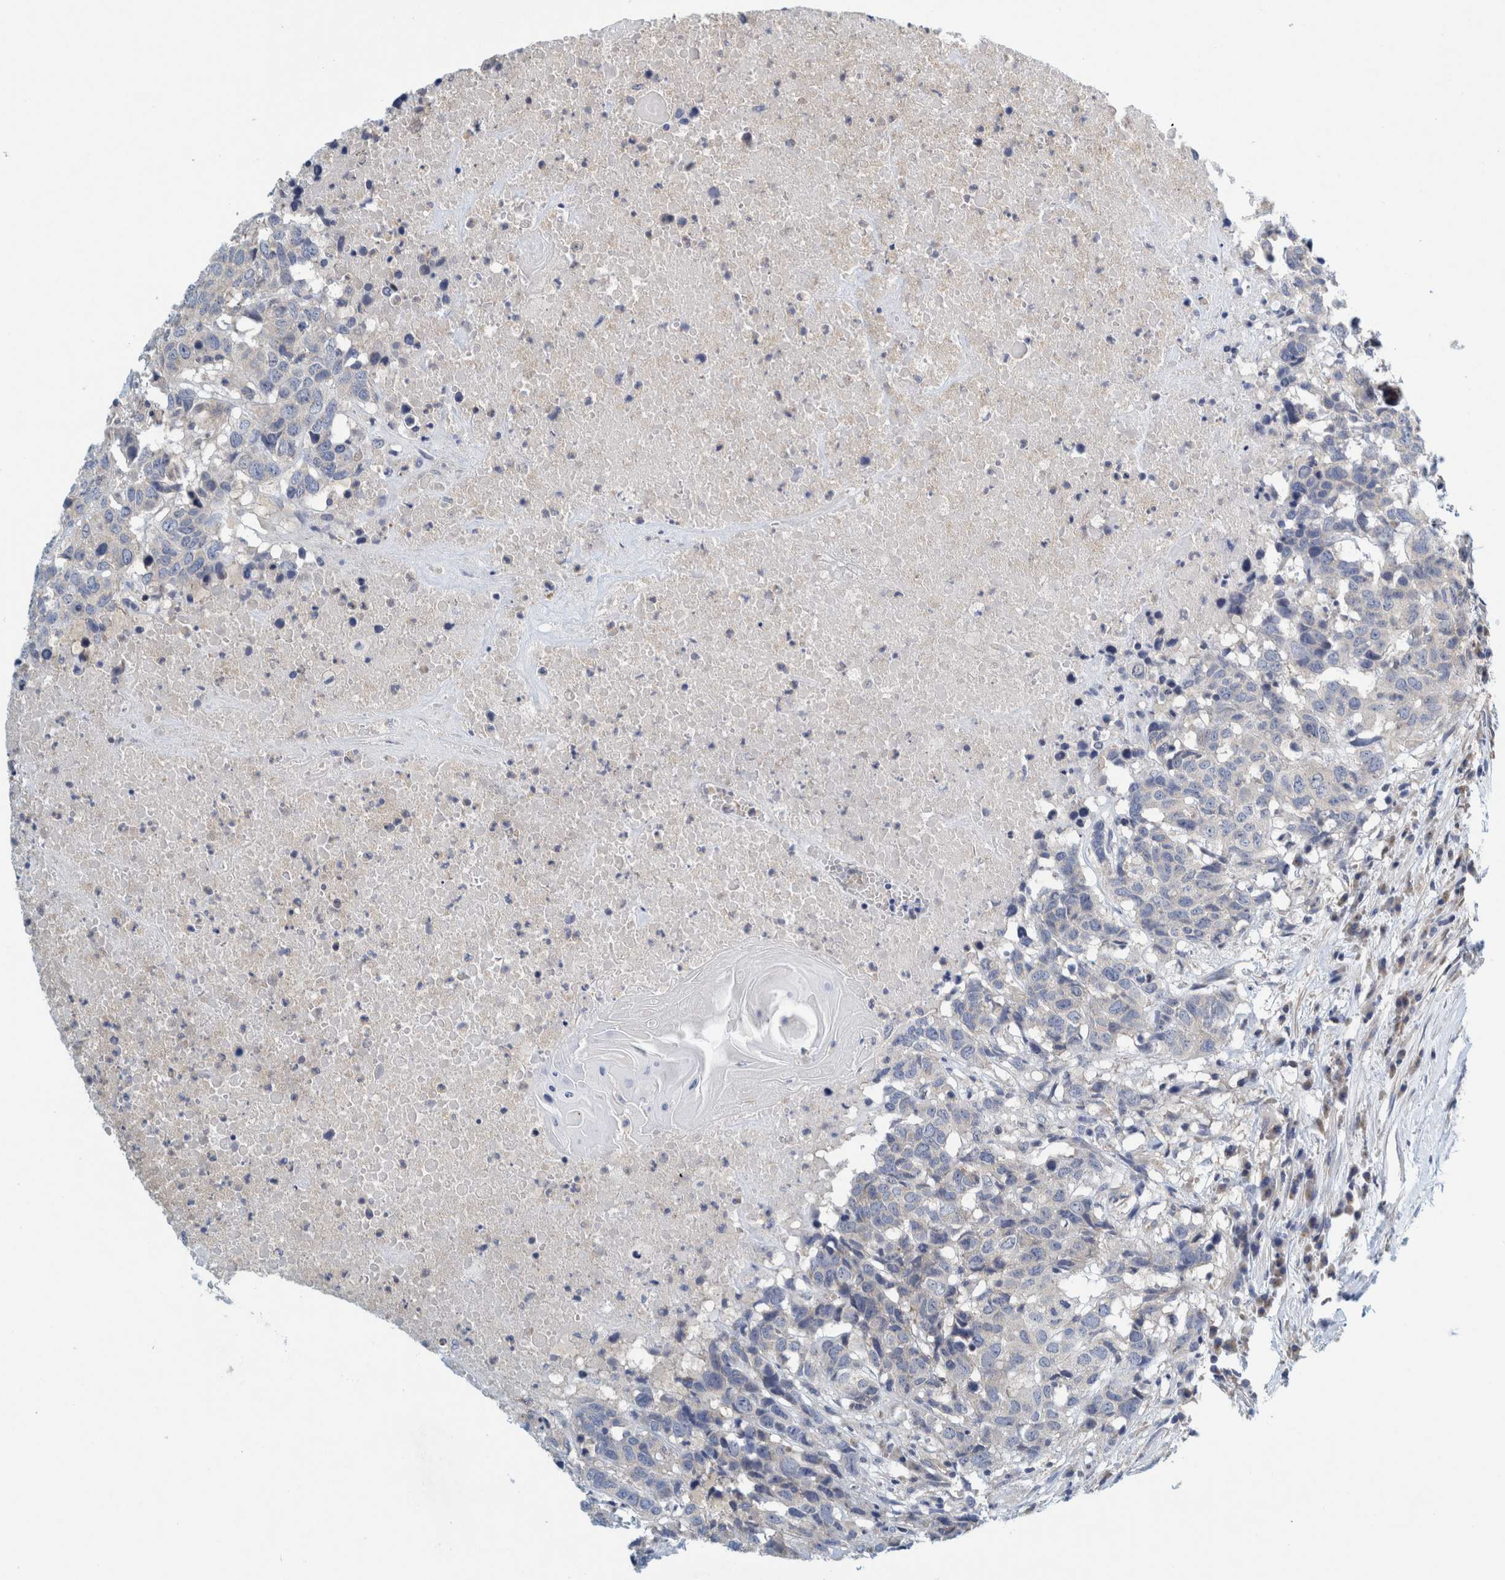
{"staining": {"intensity": "negative", "quantity": "none", "location": "none"}, "tissue": "head and neck cancer", "cell_type": "Tumor cells", "image_type": "cancer", "snomed": [{"axis": "morphology", "description": "Squamous cell carcinoma, NOS"}, {"axis": "topography", "description": "Head-Neck"}], "caption": "A photomicrograph of human head and neck cancer is negative for staining in tumor cells.", "gene": "ZNF324B", "patient": {"sex": "male", "age": 66}}